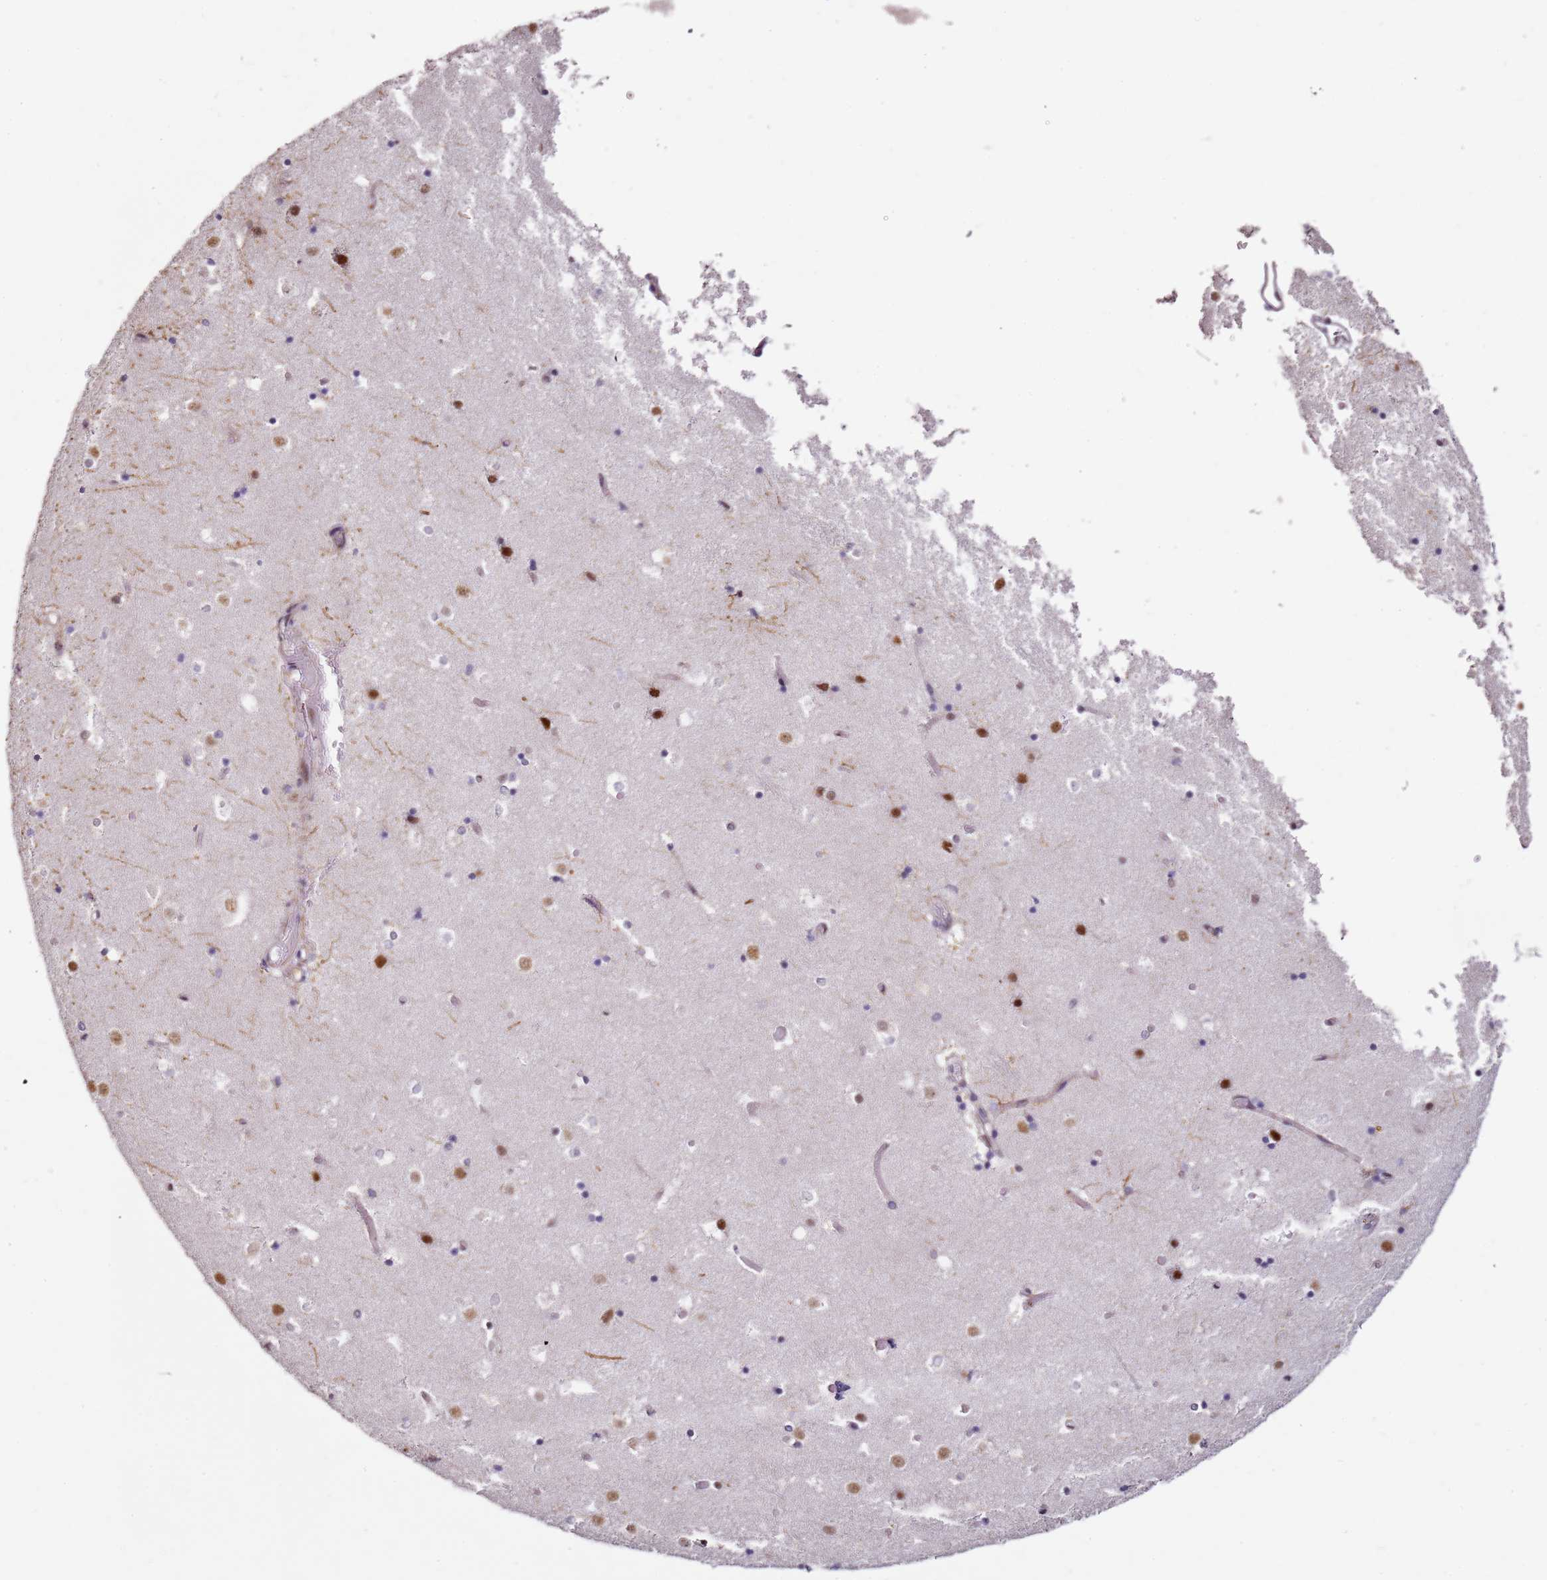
{"staining": {"intensity": "moderate", "quantity": "<25%", "location": "nuclear"}, "tissue": "caudate", "cell_type": "Glial cells", "image_type": "normal", "snomed": [{"axis": "morphology", "description": "Normal tissue, NOS"}, {"axis": "topography", "description": "Lateral ventricle wall"}], "caption": "Immunohistochemistry of unremarkable caudate demonstrates low levels of moderate nuclear expression in about <25% of glial cells.", "gene": "PSMD4", "patient": {"sex": "female", "age": 52}}